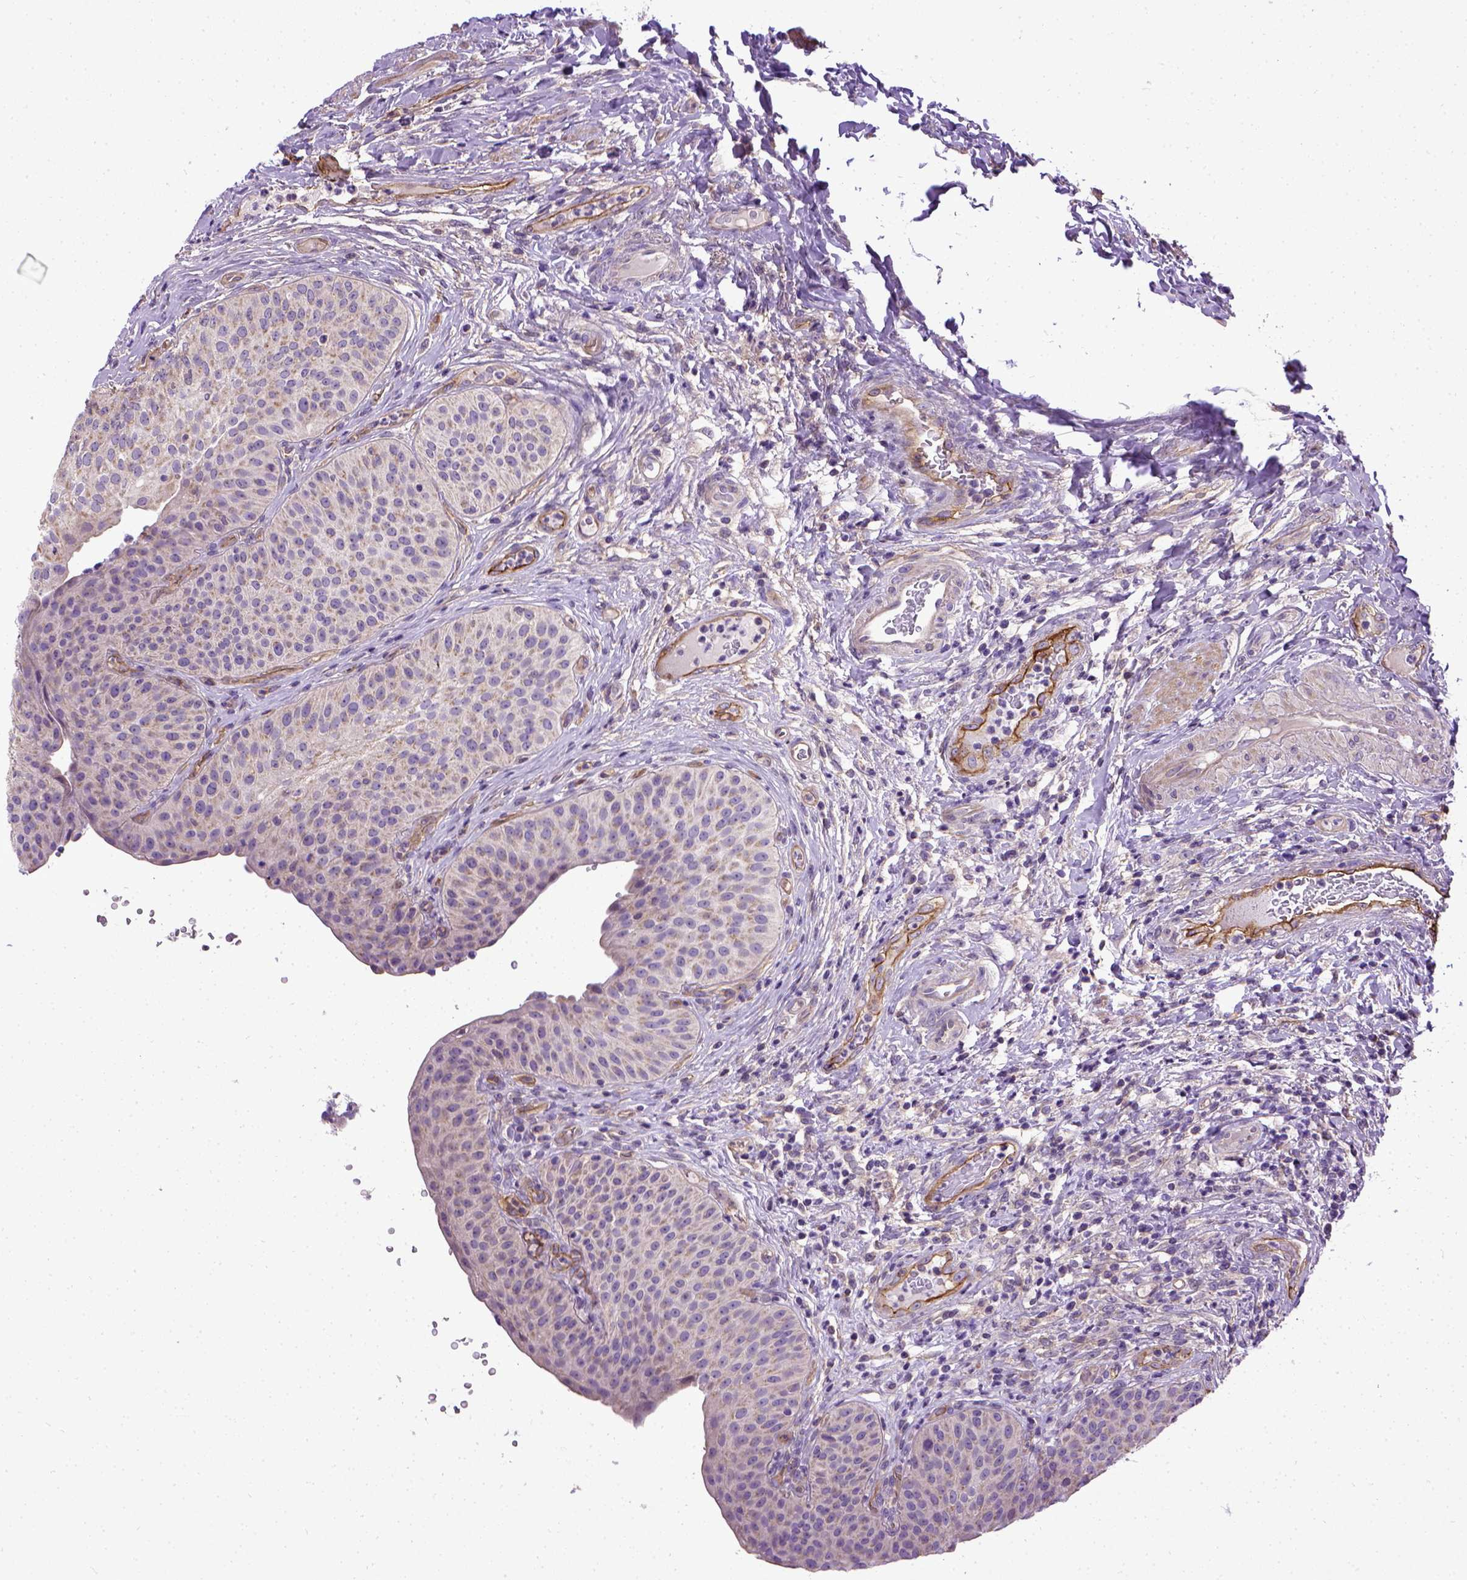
{"staining": {"intensity": "weak", "quantity": "25%-75%", "location": "cytoplasmic/membranous"}, "tissue": "urinary bladder", "cell_type": "Urothelial cells", "image_type": "normal", "snomed": [{"axis": "morphology", "description": "Normal tissue, NOS"}, {"axis": "topography", "description": "Urinary bladder"}], "caption": "This micrograph shows unremarkable urinary bladder stained with immunohistochemistry (IHC) to label a protein in brown. The cytoplasmic/membranous of urothelial cells show weak positivity for the protein. Nuclei are counter-stained blue.", "gene": "ENG", "patient": {"sex": "male", "age": 66}}